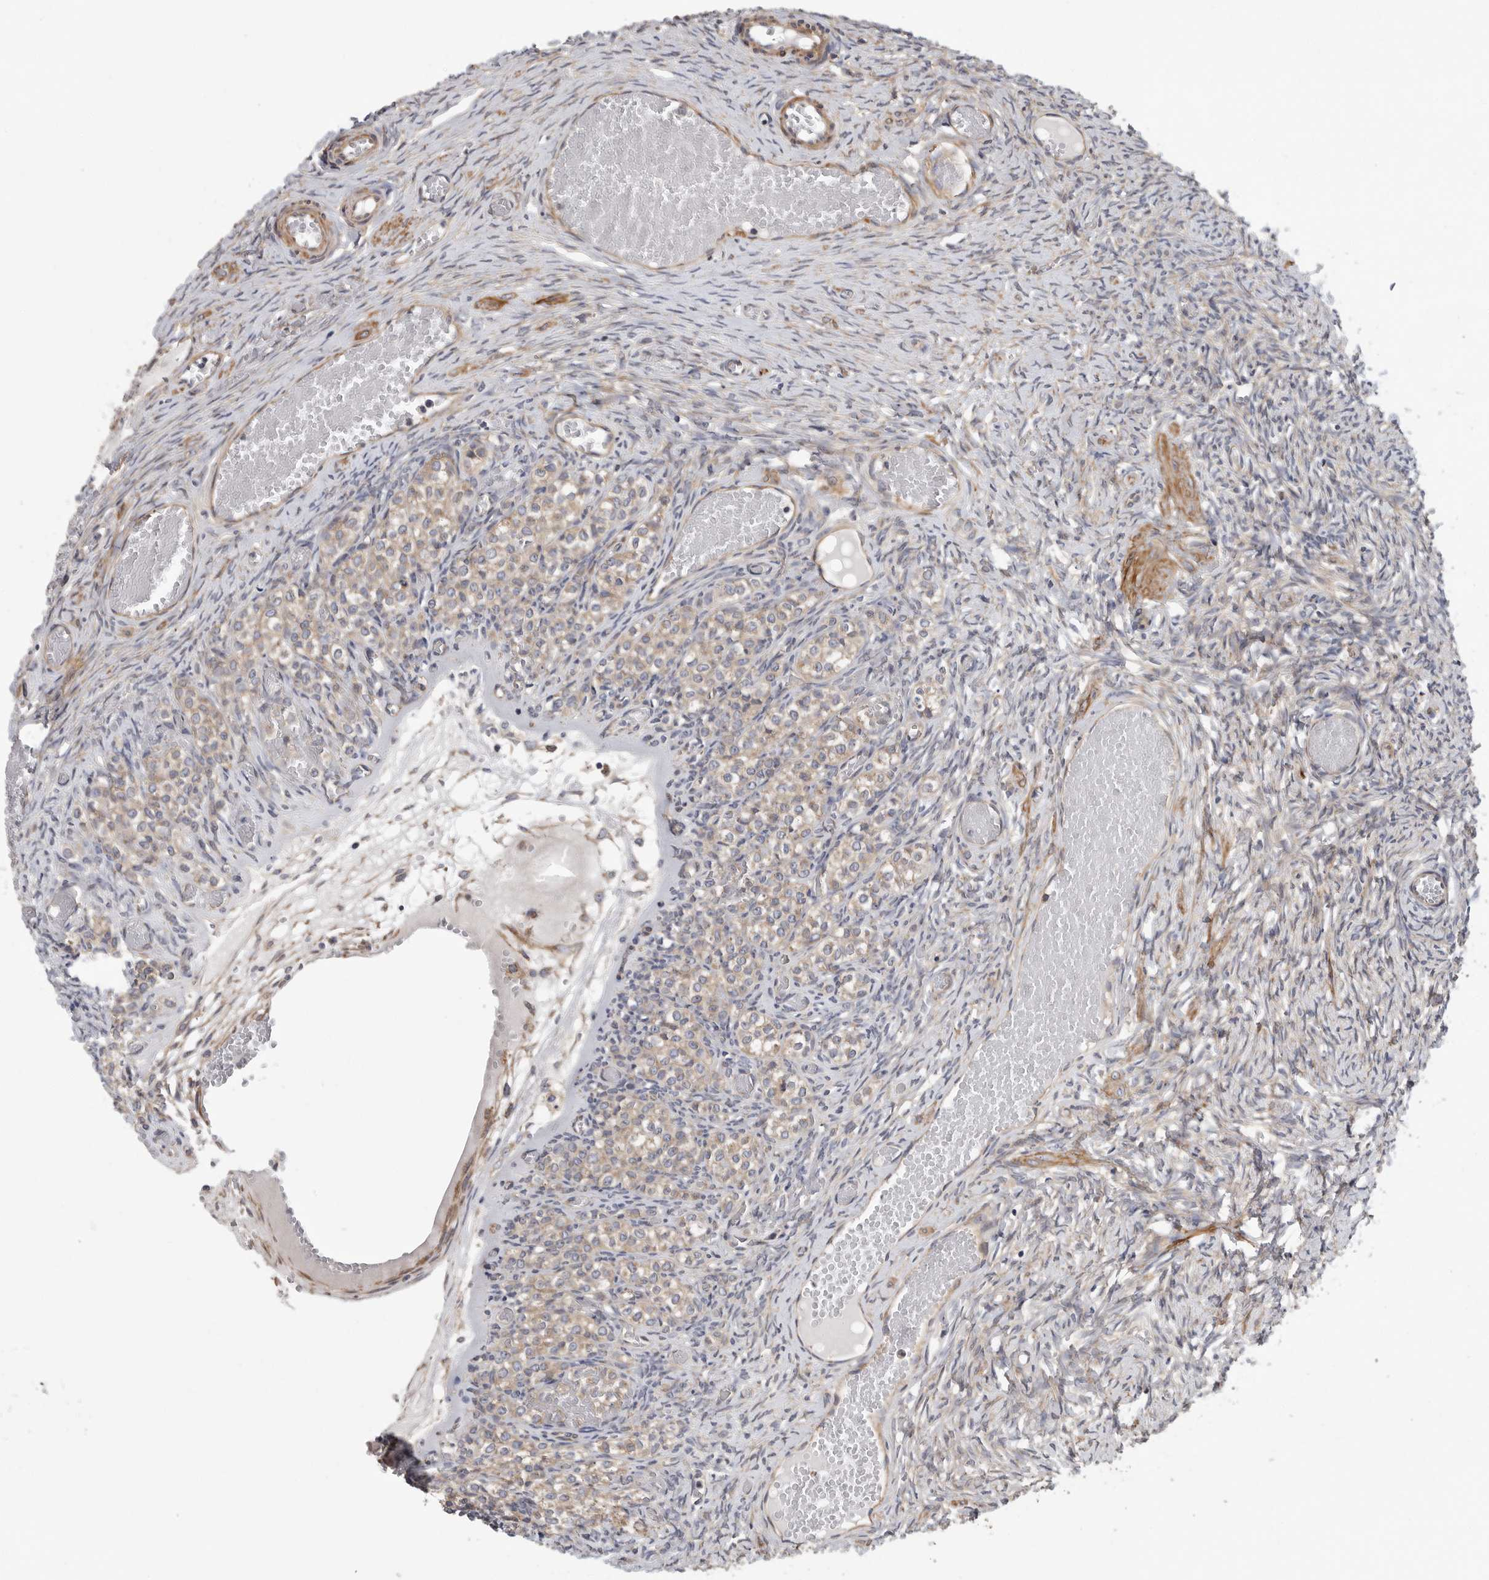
{"staining": {"intensity": "negative", "quantity": "none", "location": "none"}, "tissue": "ovary", "cell_type": "Ovarian stroma cells", "image_type": "normal", "snomed": [{"axis": "morphology", "description": "Adenocarcinoma, NOS"}, {"axis": "topography", "description": "Endometrium"}], "caption": "Immunohistochemical staining of normal human ovary demonstrates no significant expression in ovarian stroma cells. Nuclei are stained in blue.", "gene": "OXR1", "patient": {"sex": "female", "age": 32}}